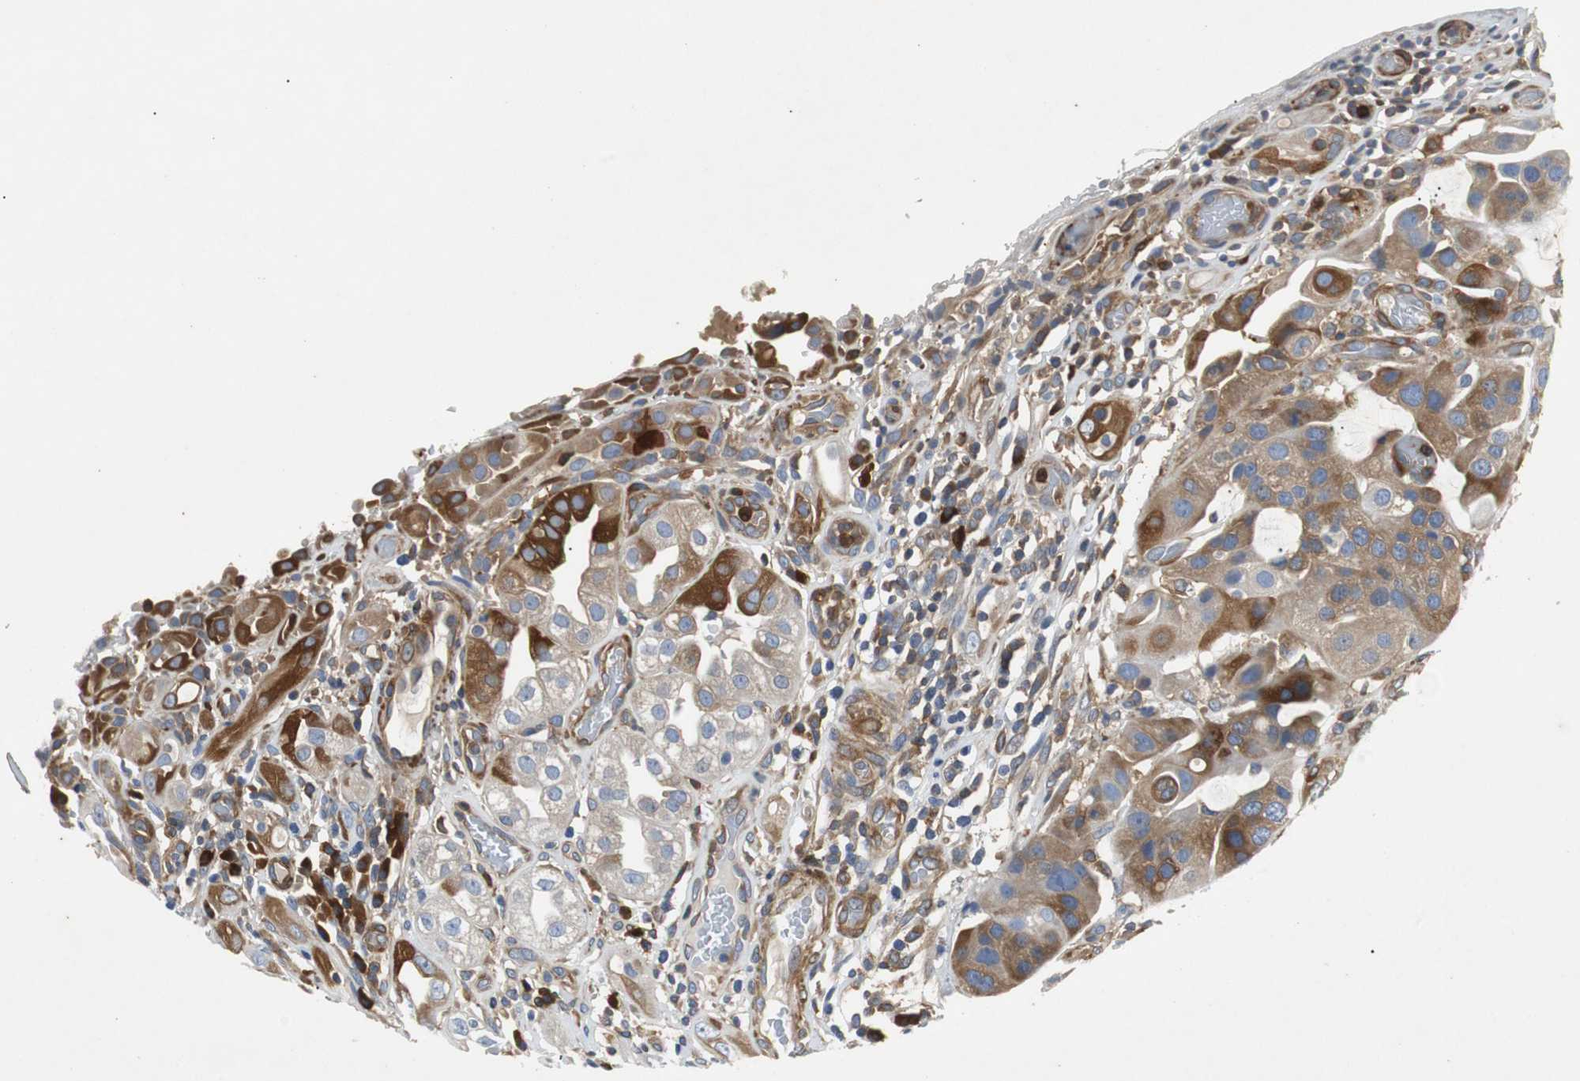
{"staining": {"intensity": "moderate", "quantity": "25%-75%", "location": "cytoplasmic/membranous"}, "tissue": "urothelial cancer", "cell_type": "Tumor cells", "image_type": "cancer", "snomed": [{"axis": "morphology", "description": "Urothelial carcinoma, High grade"}, {"axis": "topography", "description": "Urinary bladder"}], "caption": "About 25%-75% of tumor cells in urothelial carcinoma (high-grade) reveal moderate cytoplasmic/membranous protein staining as visualized by brown immunohistochemical staining.", "gene": "GYS1", "patient": {"sex": "female", "age": 64}}